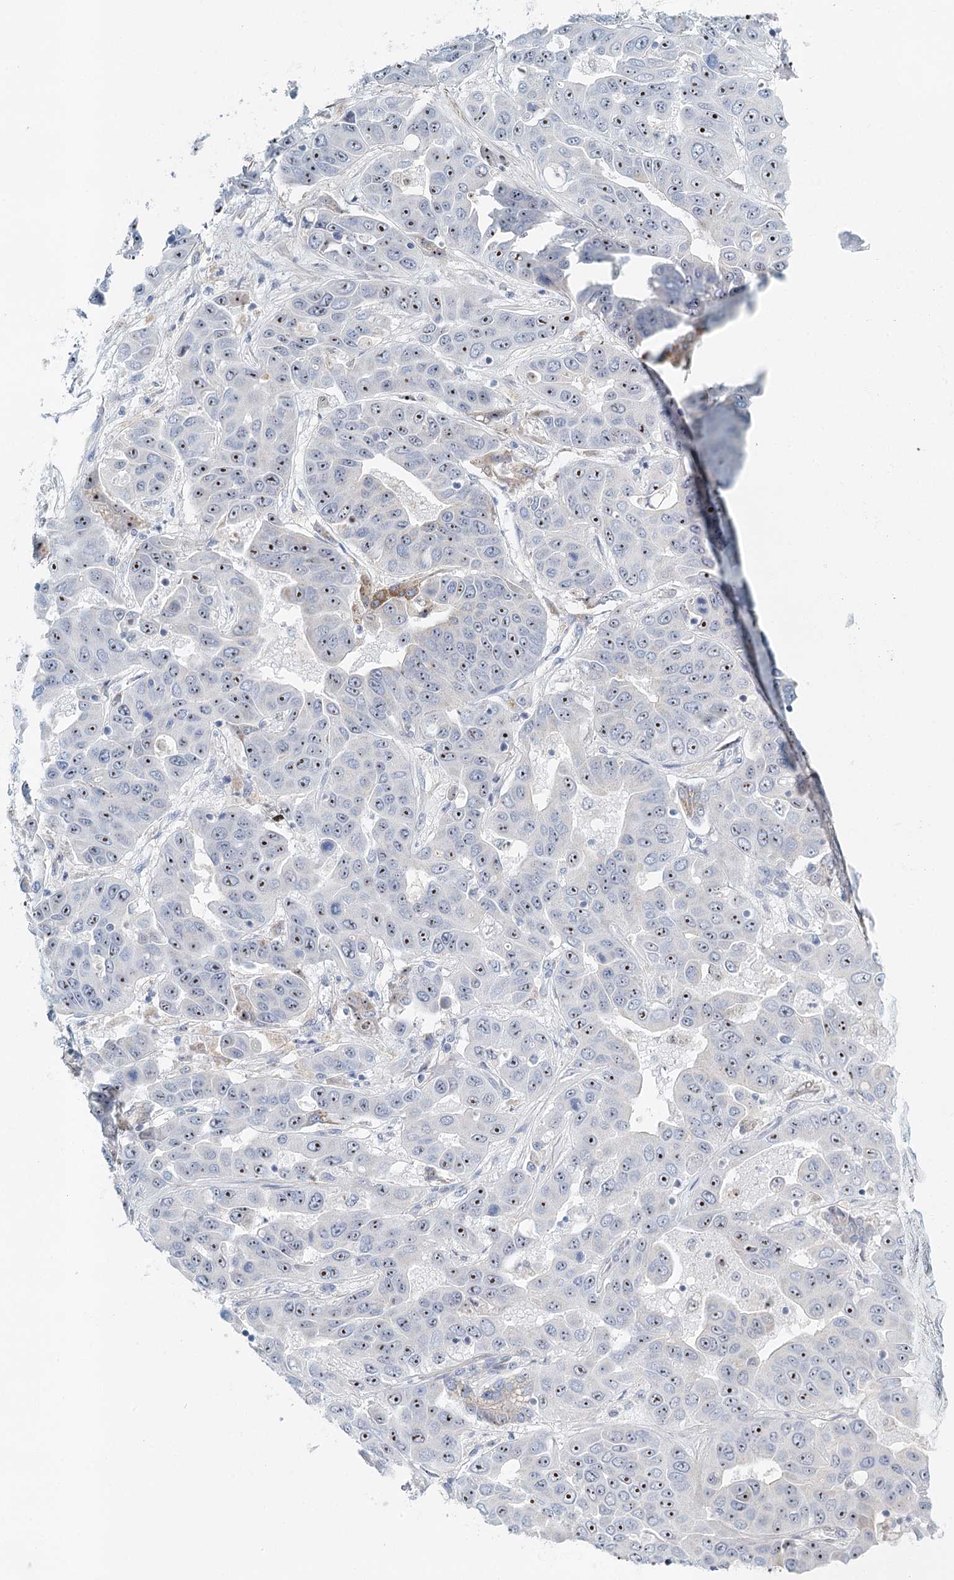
{"staining": {"intensity": "moderate", "quantity": "25%-75%", "location": "nuclear"}, "tissue": "liver cancer", "cell_type": "Tumor cells", "image_type": "cancer", "snomed": [{"axis": "morphology", "description": "Cholangiocarcinoma"}, {"axis": "topography", "description": "Liver"}], "caption": "There is medium levels of moderate nuclear expression in tumor cells of liver cancer (cholangiocarcinoma), as demonstrated by immunohistochemical staining (brown color).", "gene": "RBM43", "patient": {"sex": "female", "age": 52}}